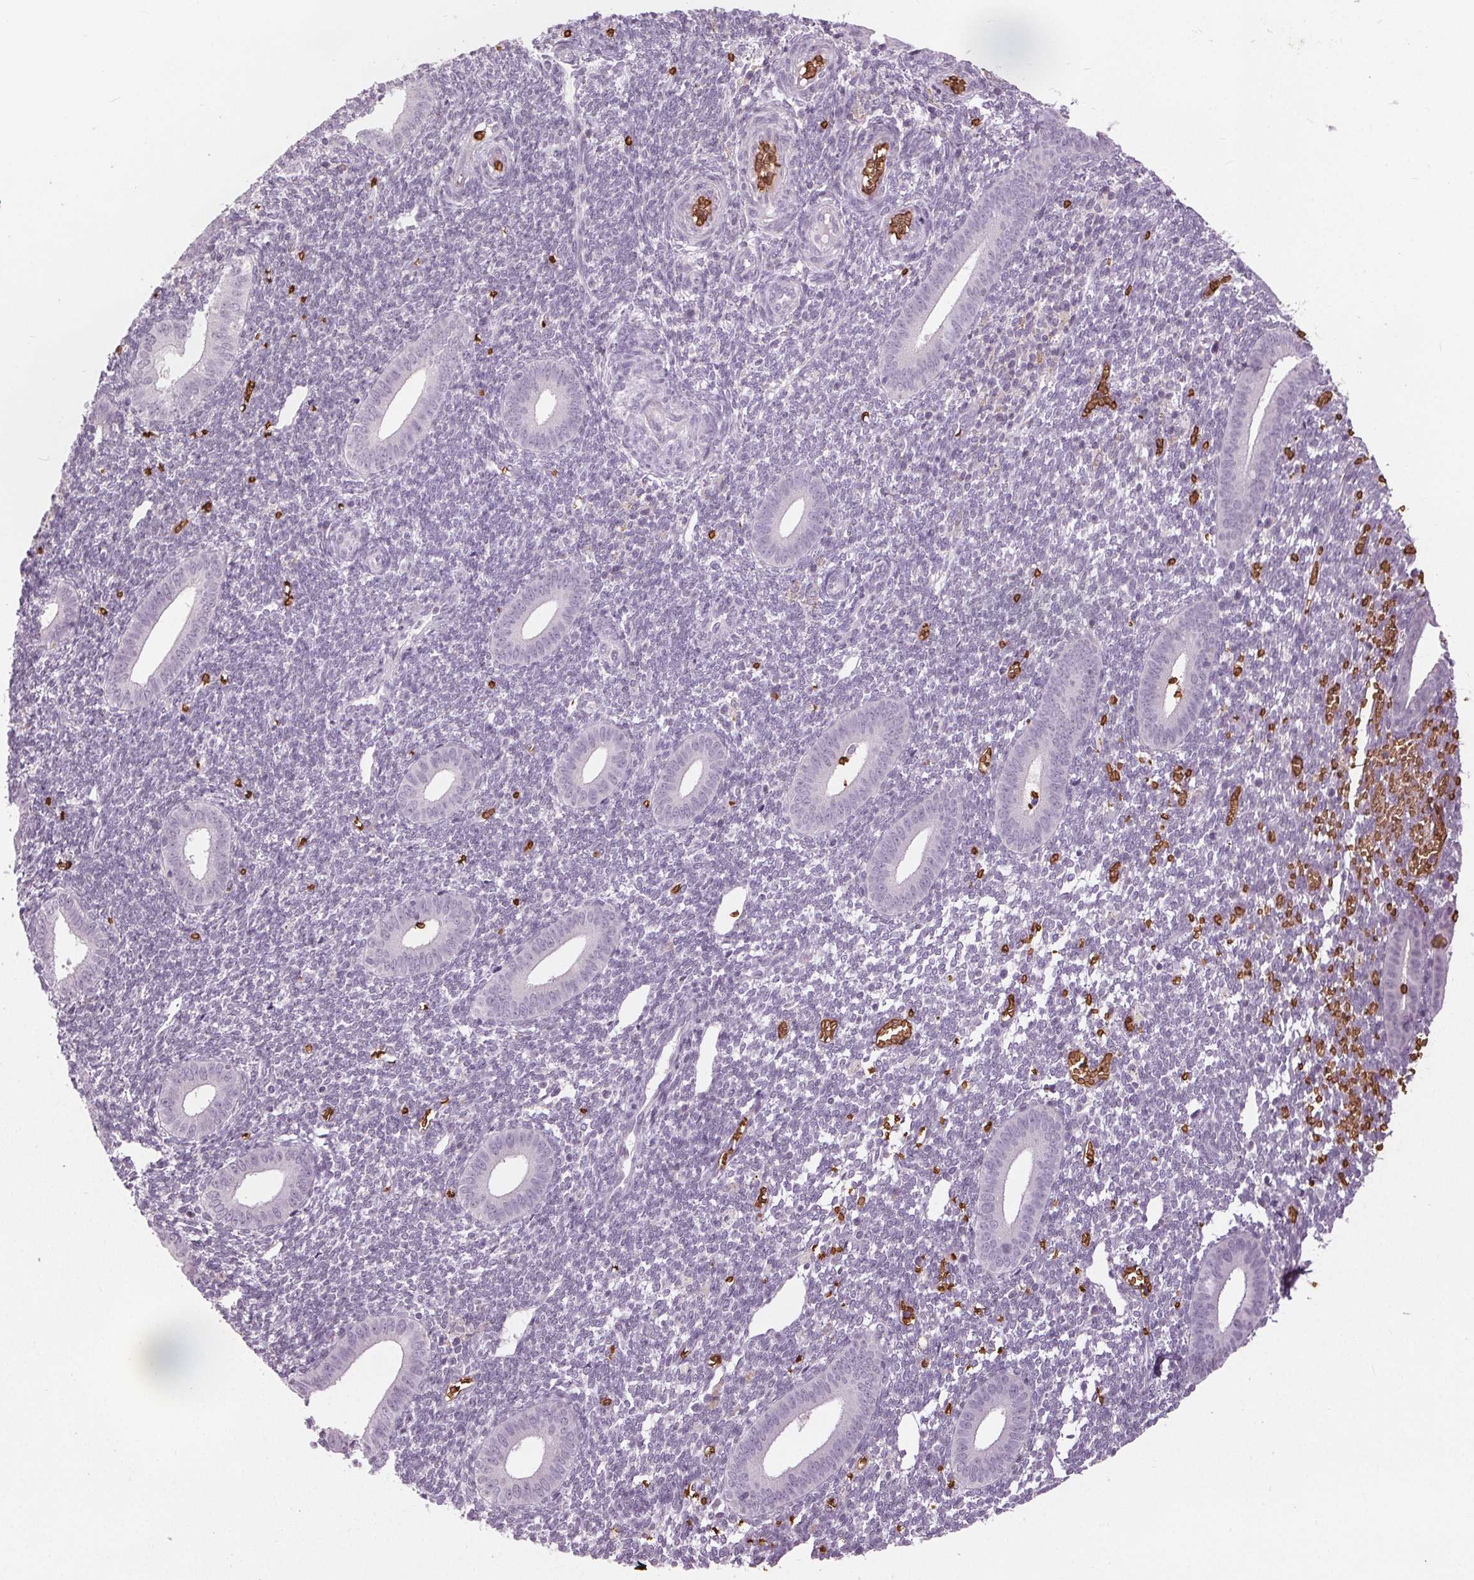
{"staining": {"intensity": "negative", "quantity": "none", "location": "none"}, "tissue": "endometrium", "cell_type": "Cells in endometrial stroma", "image_type": "normal", "snomed": [{"axis": "morphology", "description": "Normal tissue, NOS"}, {"axis": "topography", "description": "Endometrium"}], "caption": "This is an immunohistochemistry (IHC) photomicrograph of normal human endometrium. There is no positivity in cells in endometrial stroma.", "gene": "SLC4A1", "patient": {"sex": "female", "age": 25}}